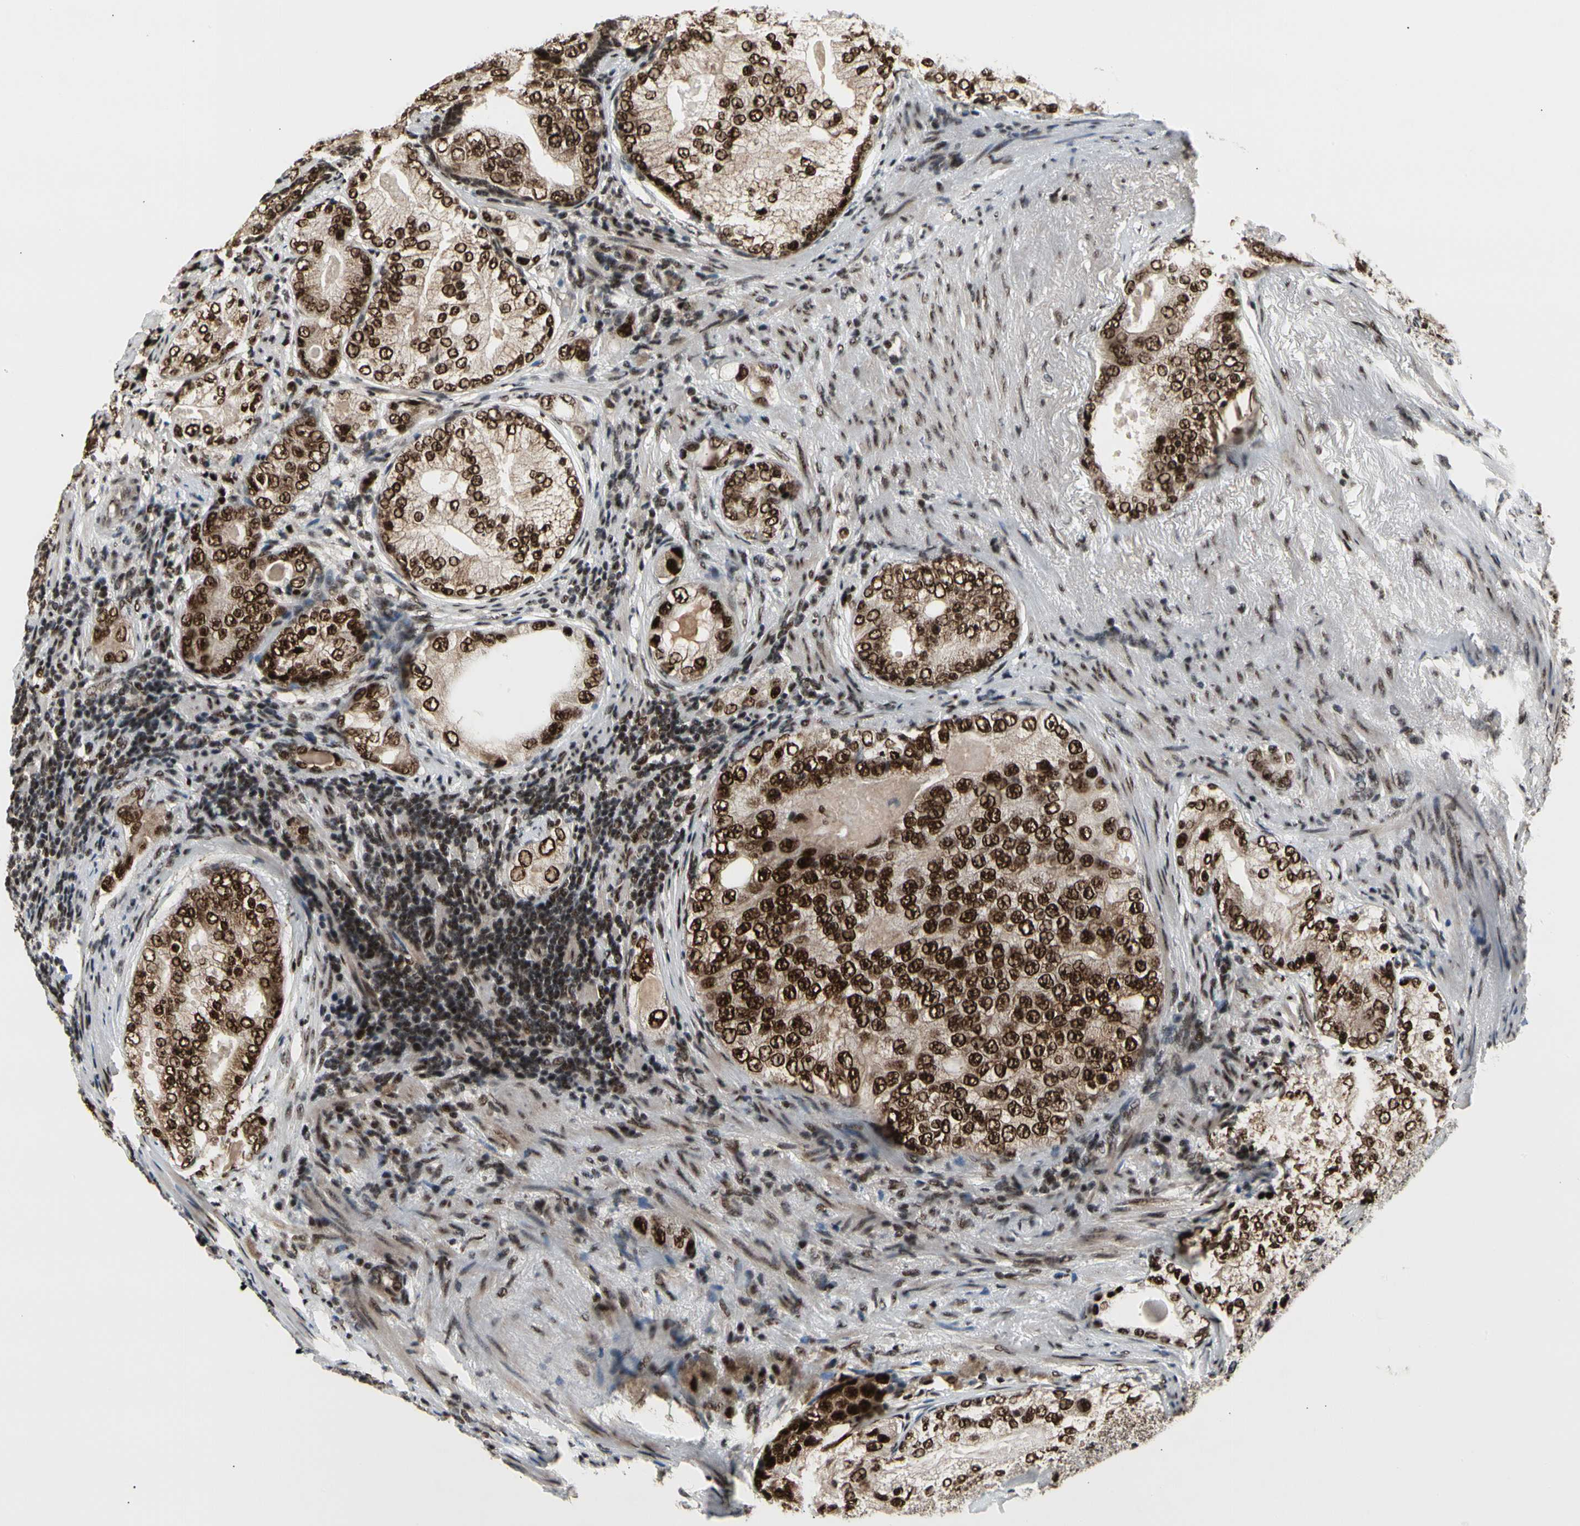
{"staining": {"intensity": "strong", "quantity": ">75%", "location": "nuclear"}, "tissue": "prostate cancer", "cell_type": "Tumor cells", "image_type": "cancer", "snomed": [{"axis": "morphology", "description": "Adenocarcinoma, High grade"}, {"axis": "topography", "description": "Prostate"}], "caption": "This photomicrograph shows immunohistochemistry staining of human prostate cancer, with high strong nuclear staining in approximately >75% of tumor cells.", "gene": "SRSF11", "patient": {"sex": "male", "age": 66}}